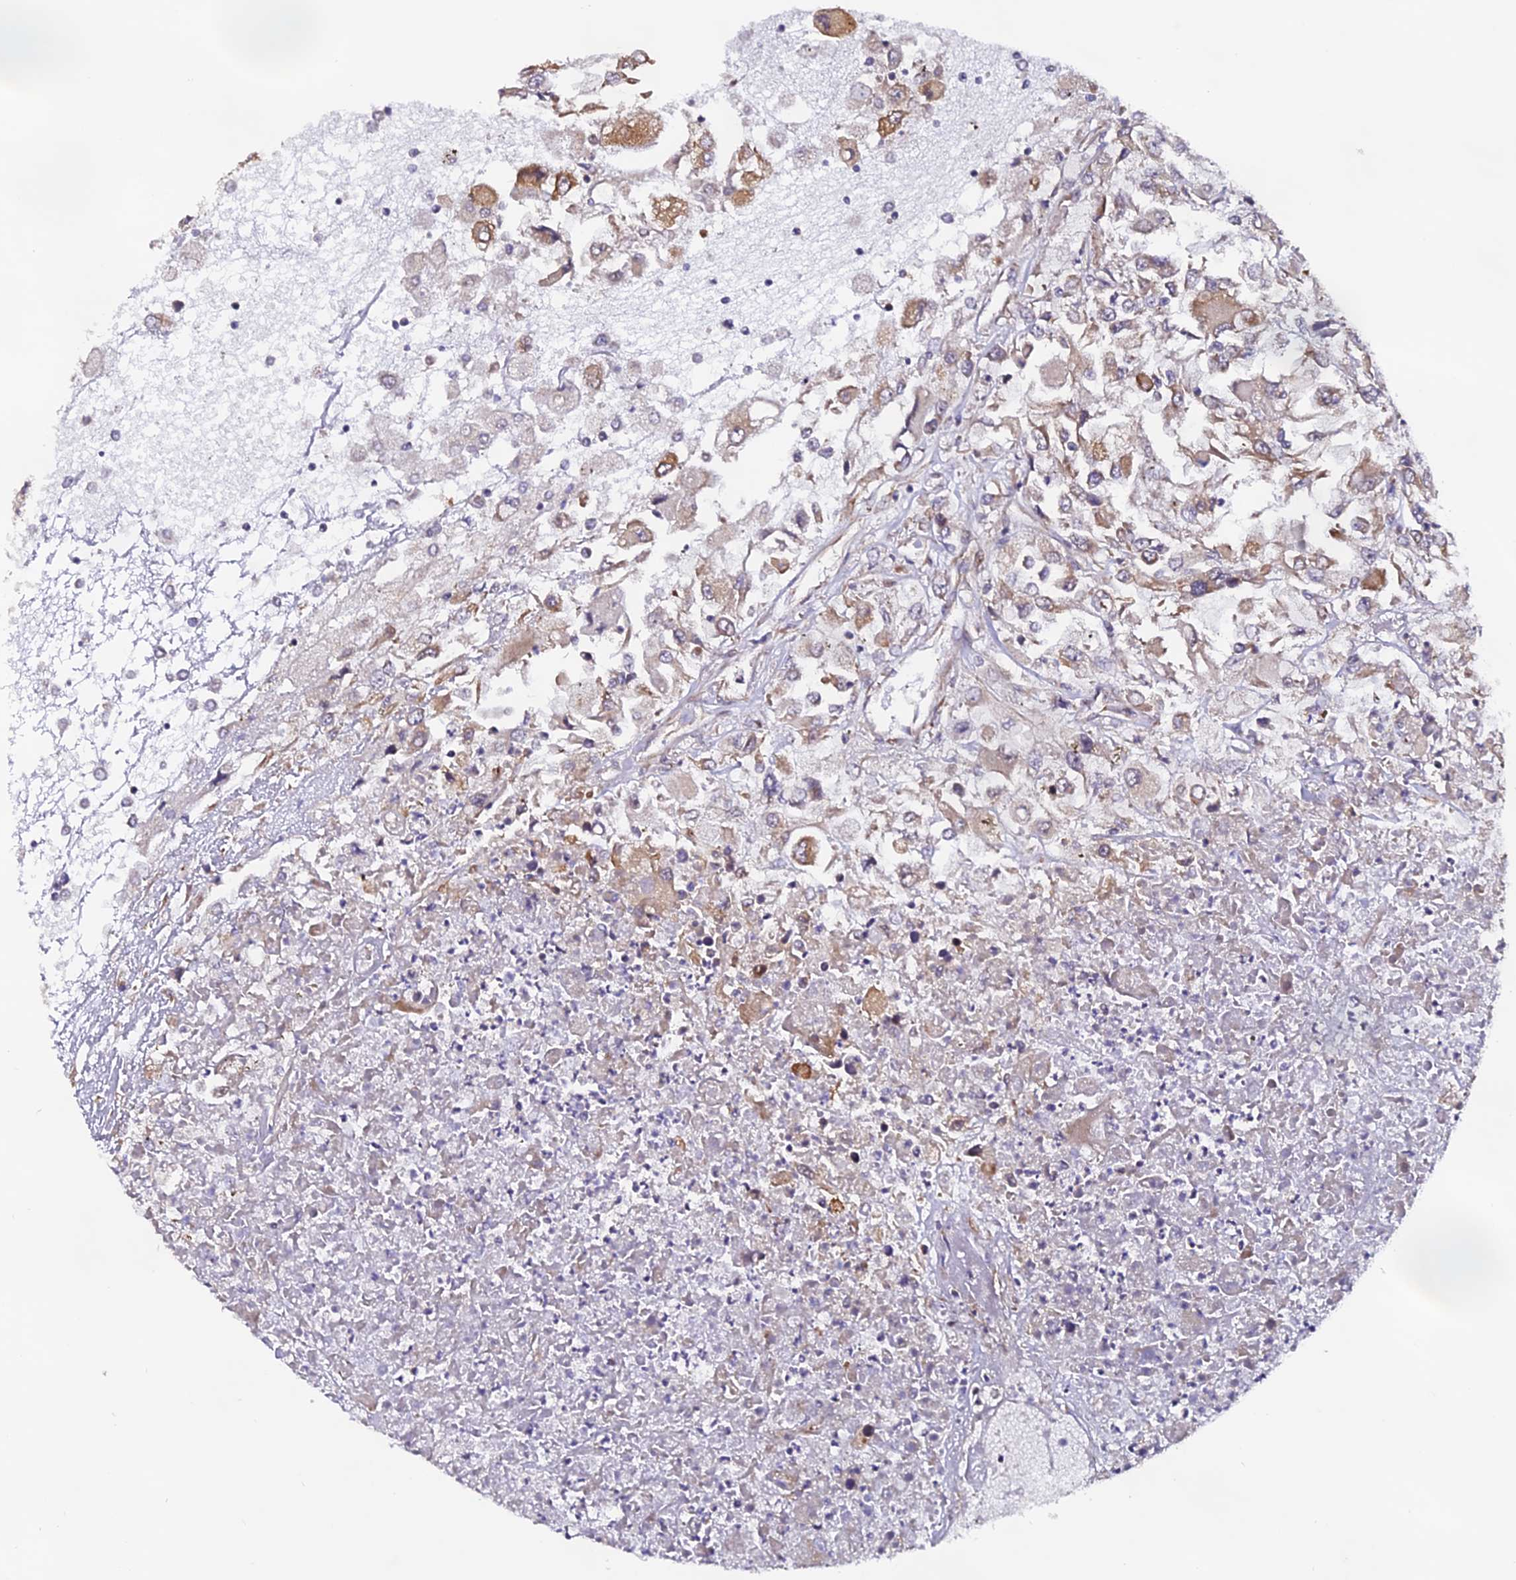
{"staining": {"intensity": "moderate", "quantity": "<25%", "location": "cytoplasmic/membranous"}, "tissue": "renal cancer", "cell_type": "Tumor cells", "image_type": "cancer", "snomed": [{"axis": "morphology", "description": "Adenocarcinoma, NOS"}, {"axis": "topography", "description": "Kidney"}], "caption": "Adenocarcinoma (renal) was stained to show a protein in brown. There is low levels of moderate cytoplasmic/membranous expression in about <25% of tumor cells.", "gene": "RAB28", "patient": {"sex": "female", "age": 52}}